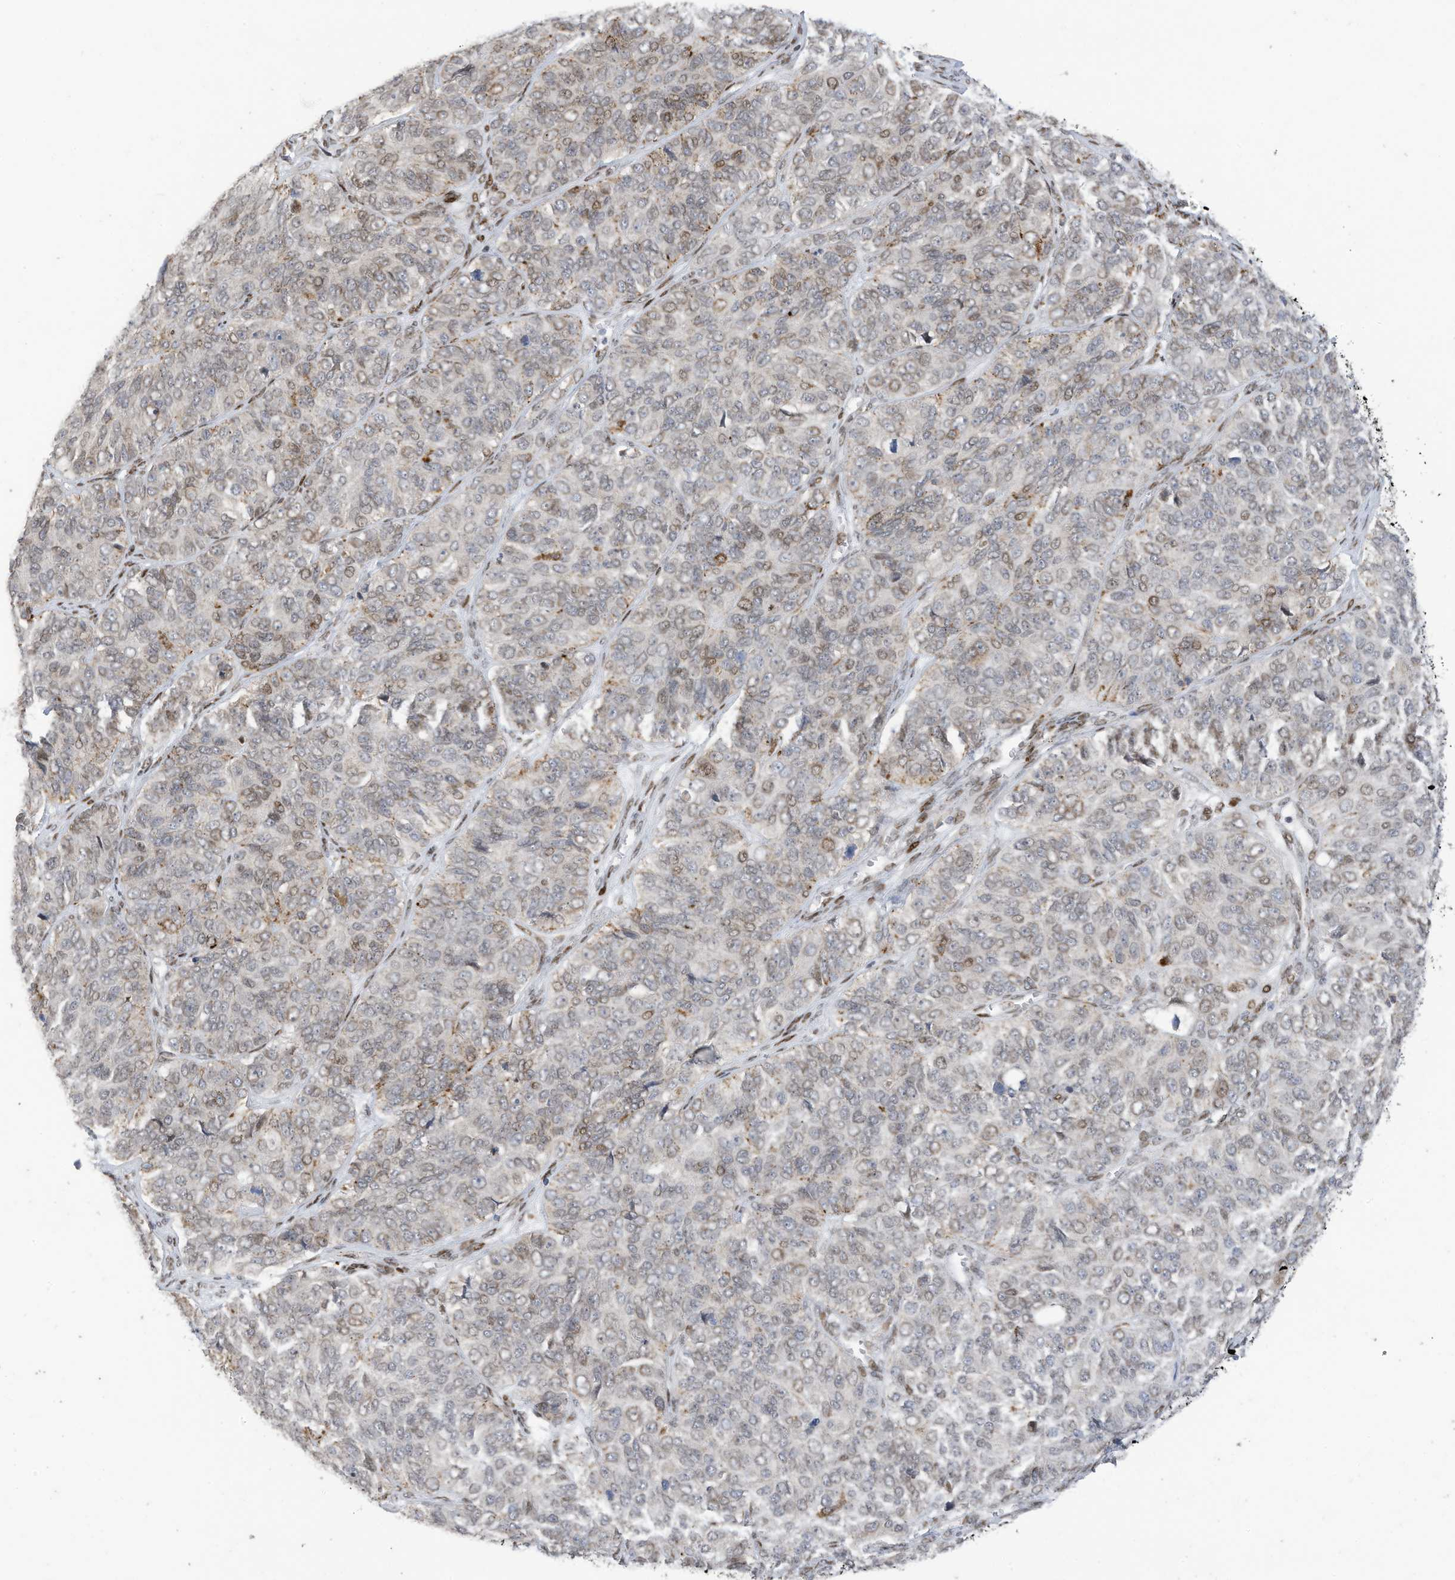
{"staining": {"intensity": "weak", "quantity": "25%-75%", "location": "nuclear"}, "tissue": "ovarian cancer", "cell_type": "Tumor cells", "image_type": "cancer", "snomed": [{"axis": "morphology", "description": "Carcinoma, endometroid"}, {"axis": "topography", "description": "Ovary"}], "caption": "An immunohistochemistry photomicrograph of neoplastic tissue is shown. Protein staining in brown highlights weak nuclear positivity in ovarian endometroid carcinoma within tumor cells. (Brightfield microscopy of DAB IHC at high magnification).", "gene": "RABL3", "patient": {"sex": "female", "age": 51}}